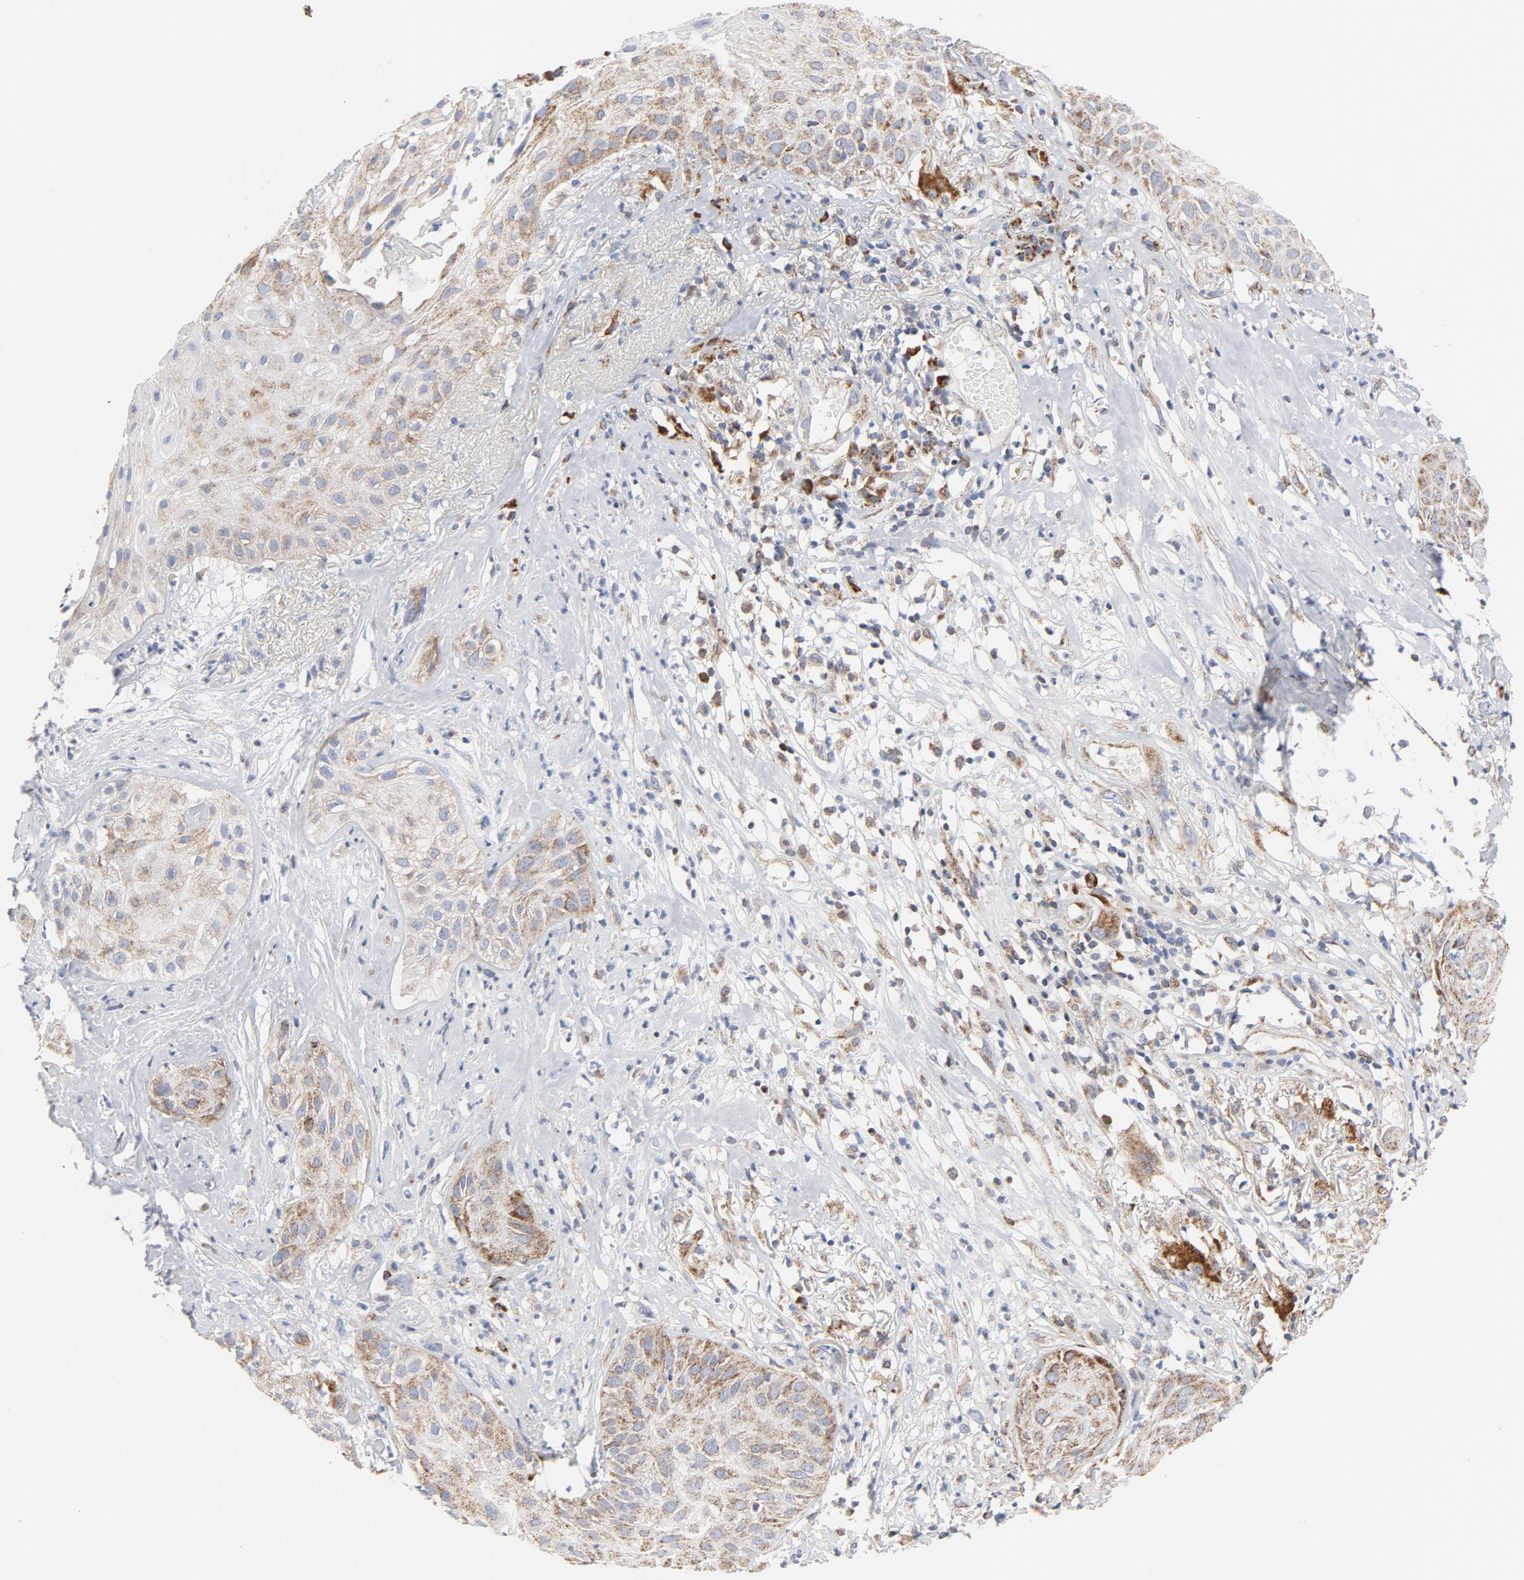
{"staining": {"intensity": "moderate", "quantity": ">75%", "location": "cytoplasmic/membranous"}, "tissue": "skin cancer", "cell_type": "Tumor cells", "image_type": "cancer", "snomed": [{"axis": "morphology", "description": "Squamous cell carcinoma, NOS"}, {"axis": "topography", "description": "Skin"}], "caption": "Skin cancer (squamous cell carcinoma) was stained to show a protein in brown. There is medium levels of moderate cytoplasmic/membranous staining in approximately >75% of tumor cells. (brown staining indicates protein expression, while blue staining denotes nuclei).", "gene": "CYCS", "patient": {"sex": "male", "age": 65}}